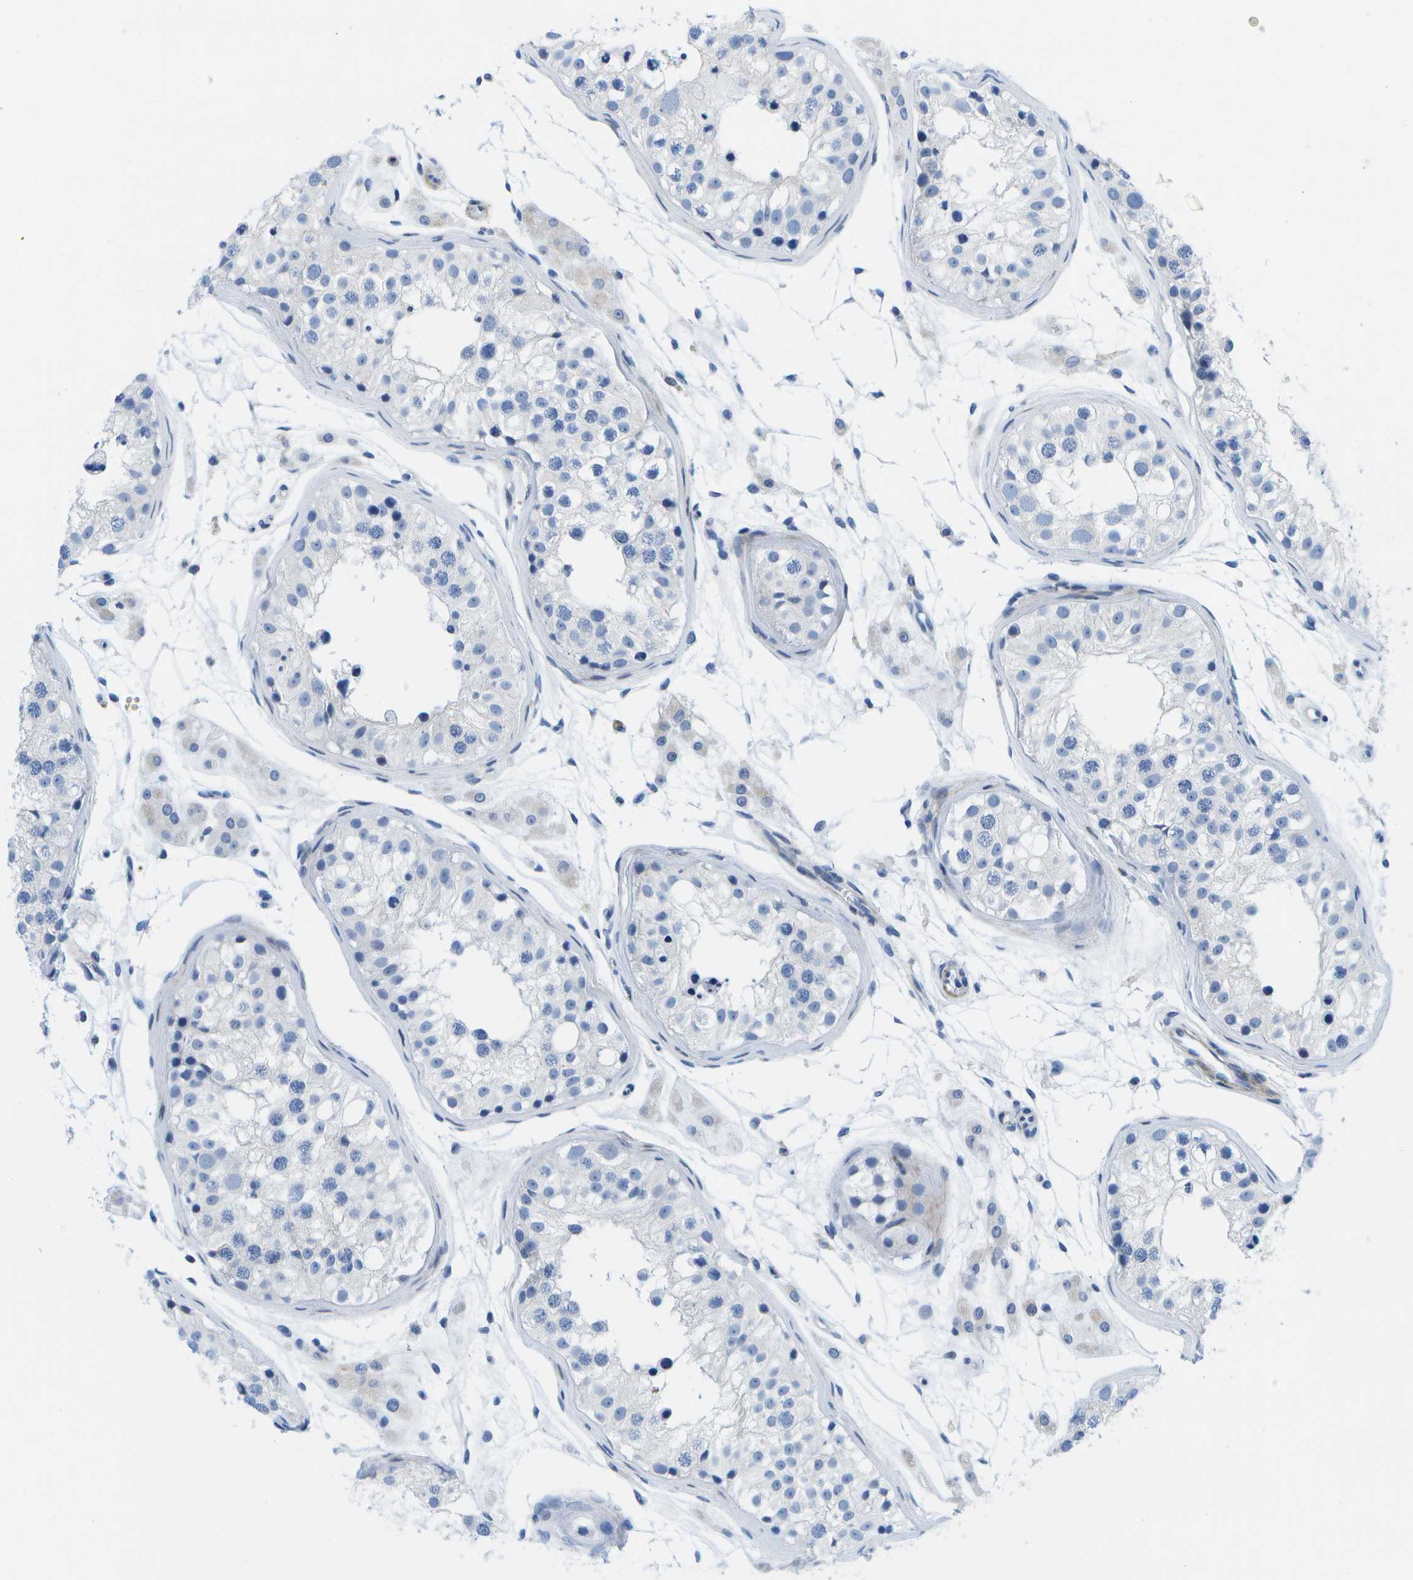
{"staining": {"intensity": "negative", "quantity": "none", "location": "none"}, "tissue": "testis", "cell_type": "Cells in seminiferous ducts", "image_type": "normal", "snomed": [{"axis": "morphology", "description": "Normal tissue, NOS"}, {"axis": "morphology", "description": "Adenocarcinoma, metastatic, NOS"}, {"axis": "topography", "description": "Testis"}], "caption": "Immunohistochemistry (IHC) micrograph of benign testis: human testis stained with DAB (3,3'-diaminobenzidine) exhibits no significant protein expression in cells in seminiferous ducts.", "gene": "ADGRG6", "patient": {"sex": "male", "age": 26}}